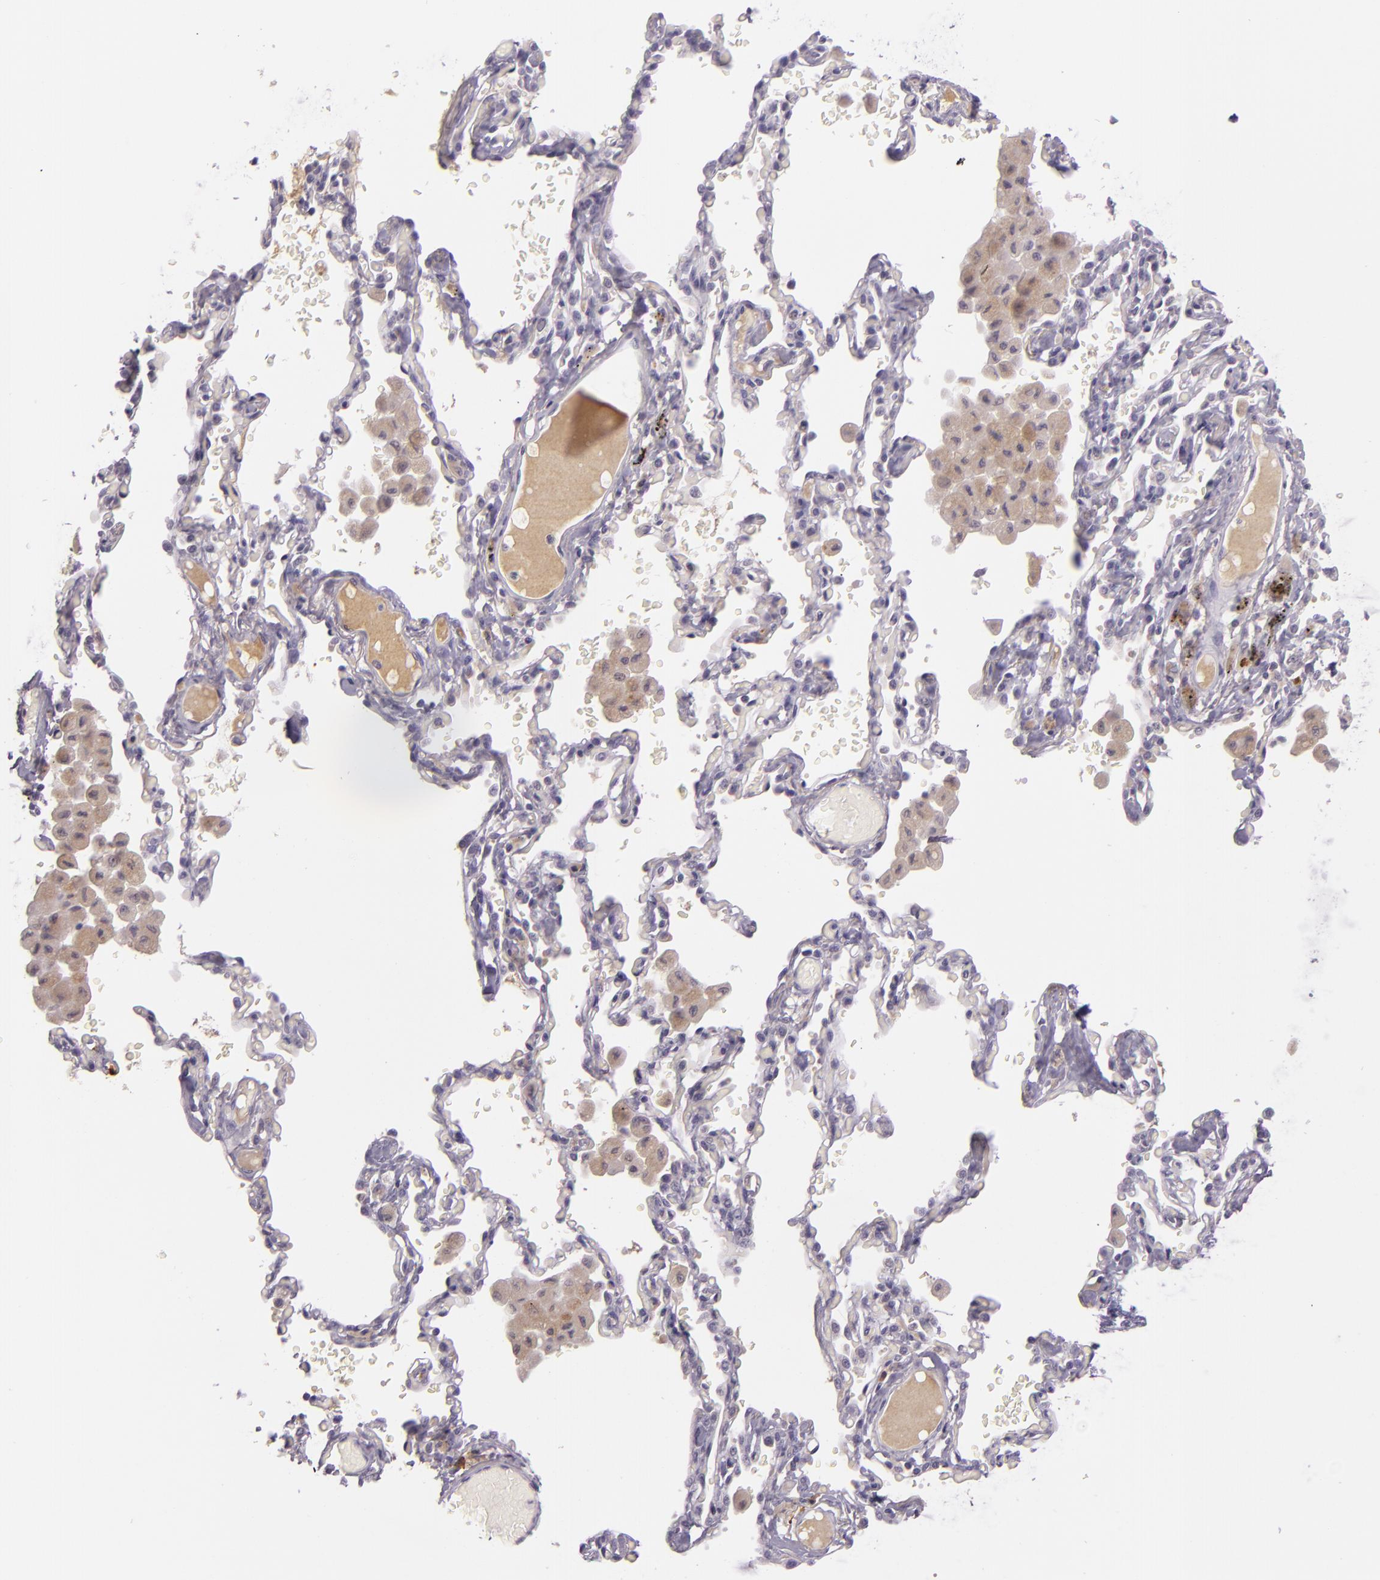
{"staining": {"intensity": "weak", "quantity": "<25%", "location": "cytoplasmic/membranous"}, "tissue": "bronchus", "cell_type": "Respiratory epithelial cells", "image_type": "normal", "snomed": [{"axis": "morphology", "description": "Normal tissue, NOS"}, {"axis": "morphology", "description": "Squamous cell carcinoma, NOS"}, {"axis": "topography", "description": "Bronchus"}, {"axis": "topography", "description": "Lung"}], "caption": "DAB (3,3'-diaminobenzidine) immunohistochemical staining of normal human bronchus demonstrates no significant expression in respiratory epithelial cells. Brightfield microscopy of immunohistochemistry stained with DAB (3,3'-diaminobenzidine) (brown) and hematoxylin (blue), captured at high magnification.", "gene": "CHEK2", "patient": {"sex": "female", "age": 47}}